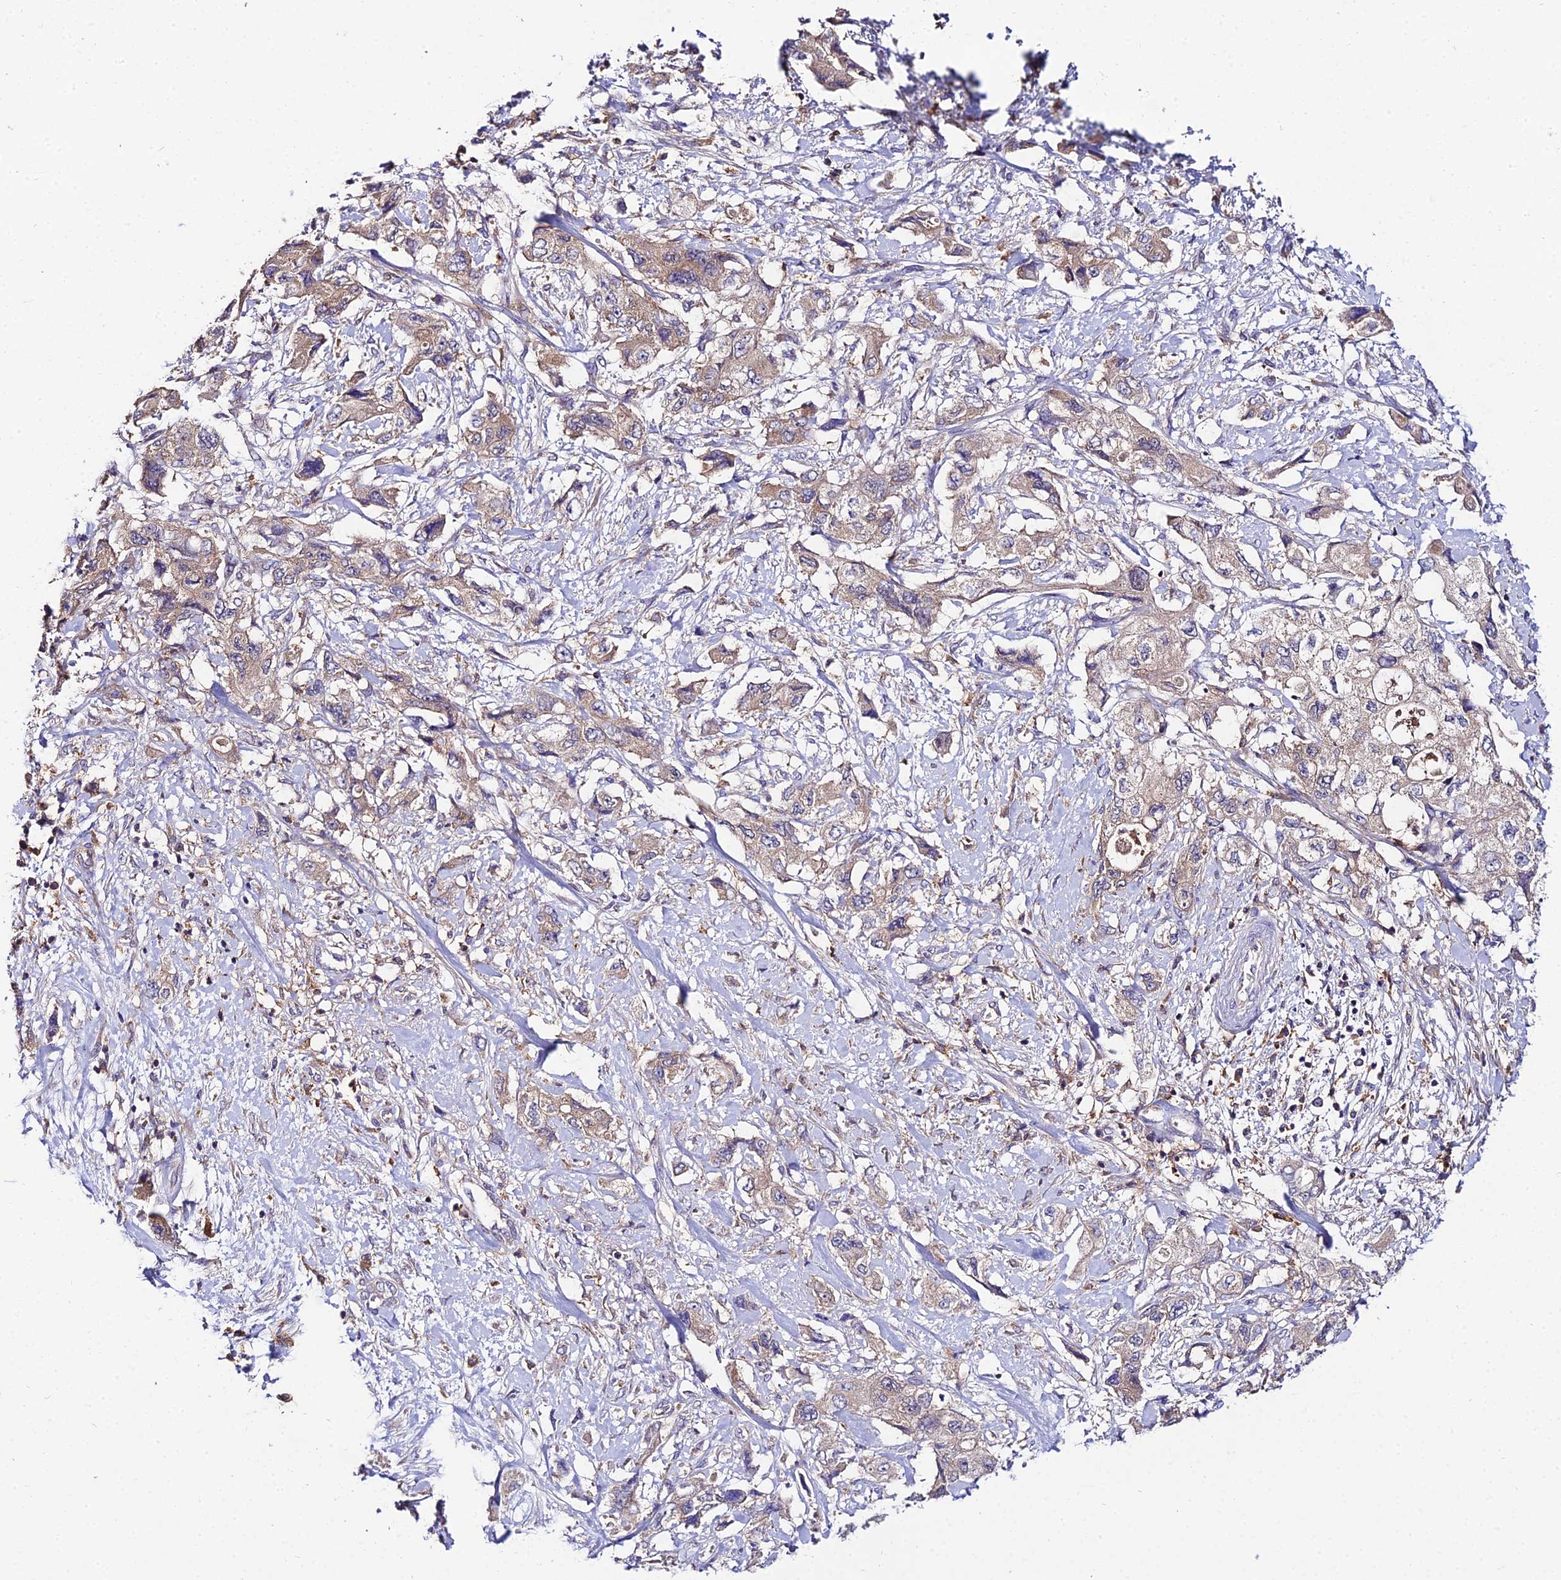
{"staining": {"intensity": "weak", "quantity": ">75%", "location": "cytoplasmic/membranous"}, "tissue": "pancreatic cancer", "cell_type": "Tumor cells", "image_type": "cancer", "snomed": [{"axis": "morphology", "description": "Adenocarcinoma, NOS"}, {"axis": "topography", "description": "Pancreas"}], "caption": "Pancreatic cancer (adenocarcinoma) stained for a protein exhibits weak cytoplasmic/membranous positivity in tumor cells. (DAB (3,3'-diaminobenzidine) IHC, brown staining for protein, blue staining for nuclei).", "gene": "C2orf69", "patient": {"sex": "female", "age": 73}}